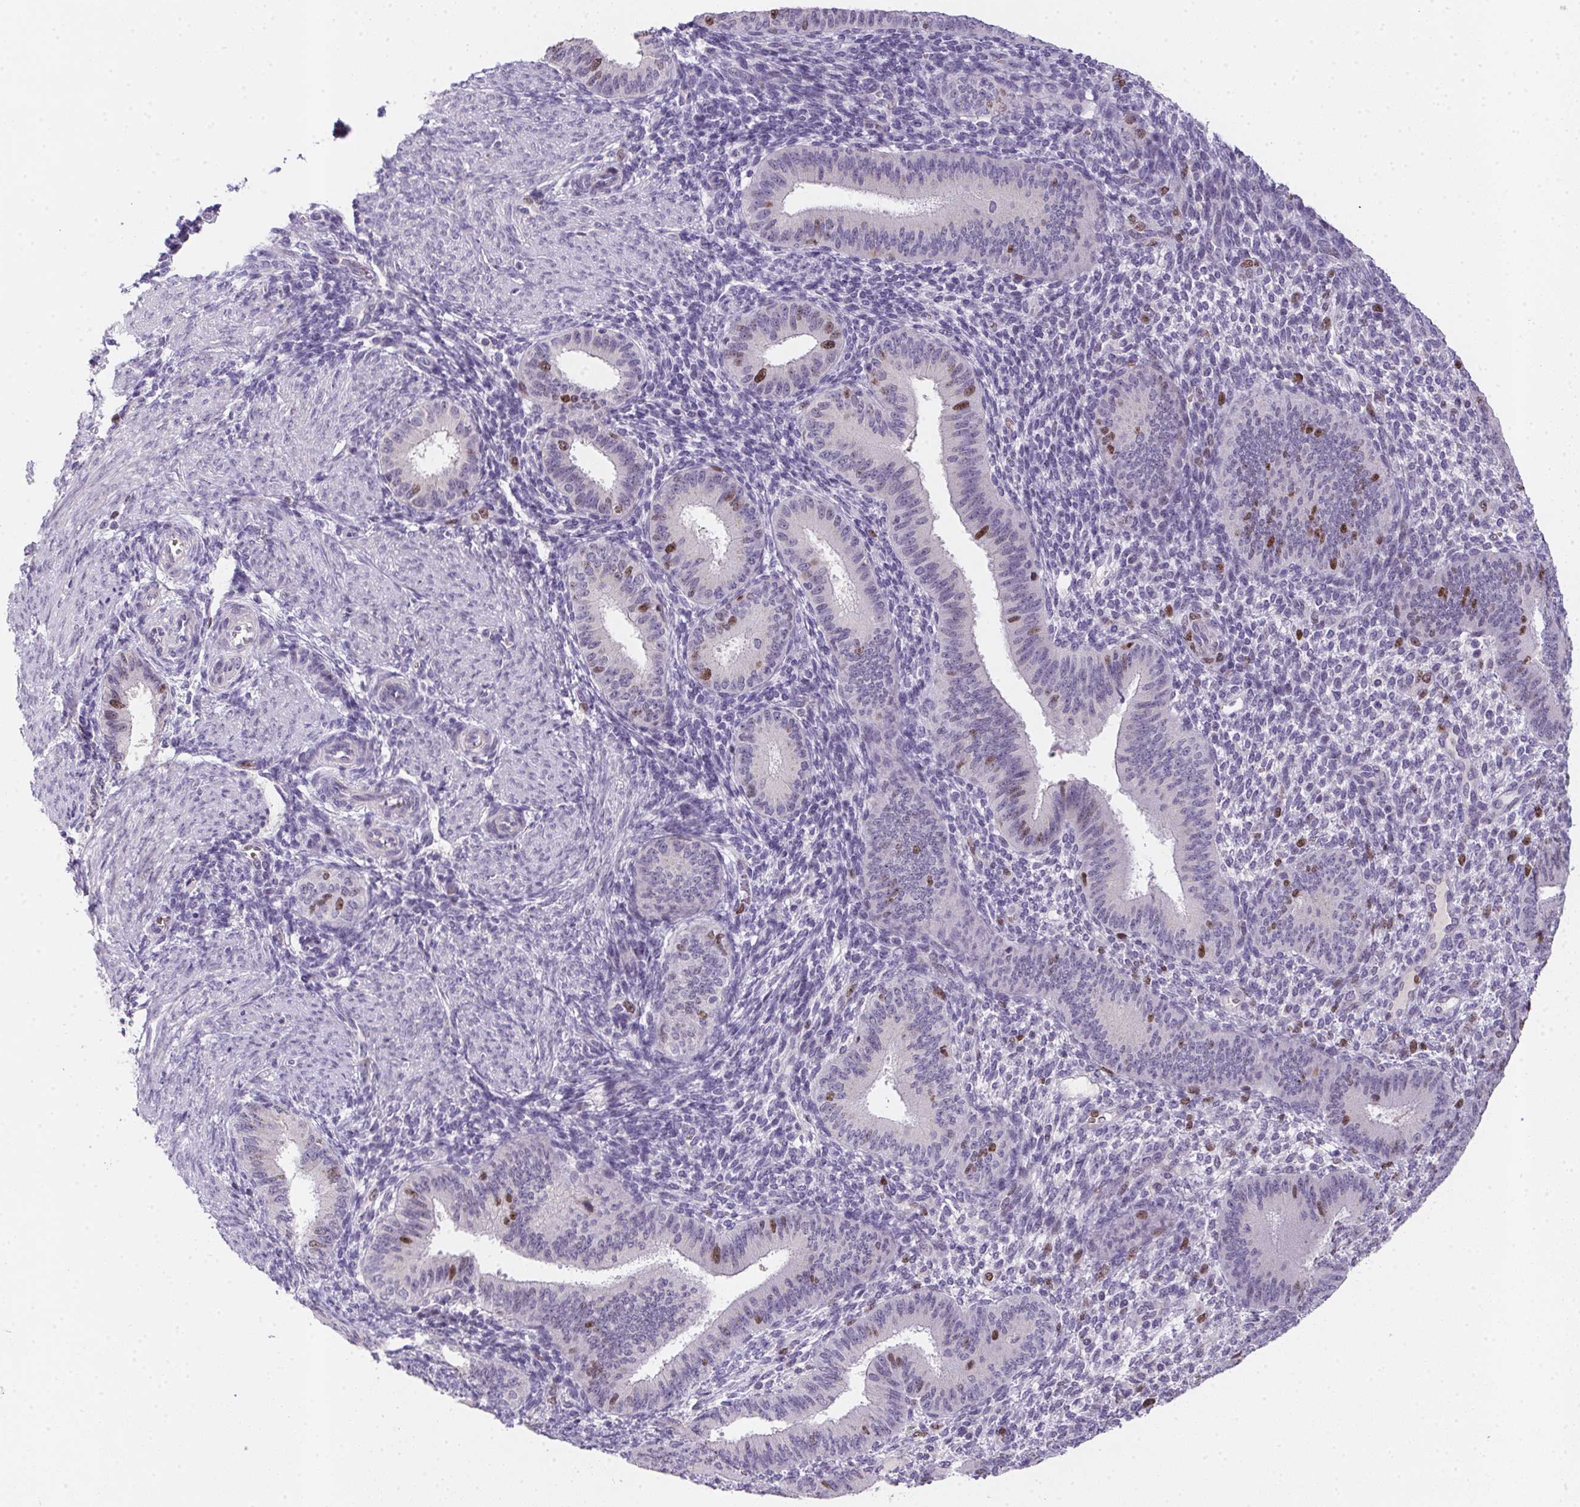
{"staining": {"intensity": "negative", "quantity": "none", "location": "none"}, "tissue": "endometrium", "cell_type": "Cells in endometrial stroma", "image_type": "normal", "snomed": [{"axis": "morphology", "description": "Normal tissue, NOS"}, {"axis": "topography", "description": "Endometrium"}], "caption": "A photomicrograph of endometrium stained for a protein reveals no brown staining in cells in endometrial stroma.", "gene": "HELLS", "patient": {"sex": "female", "age": 39}}